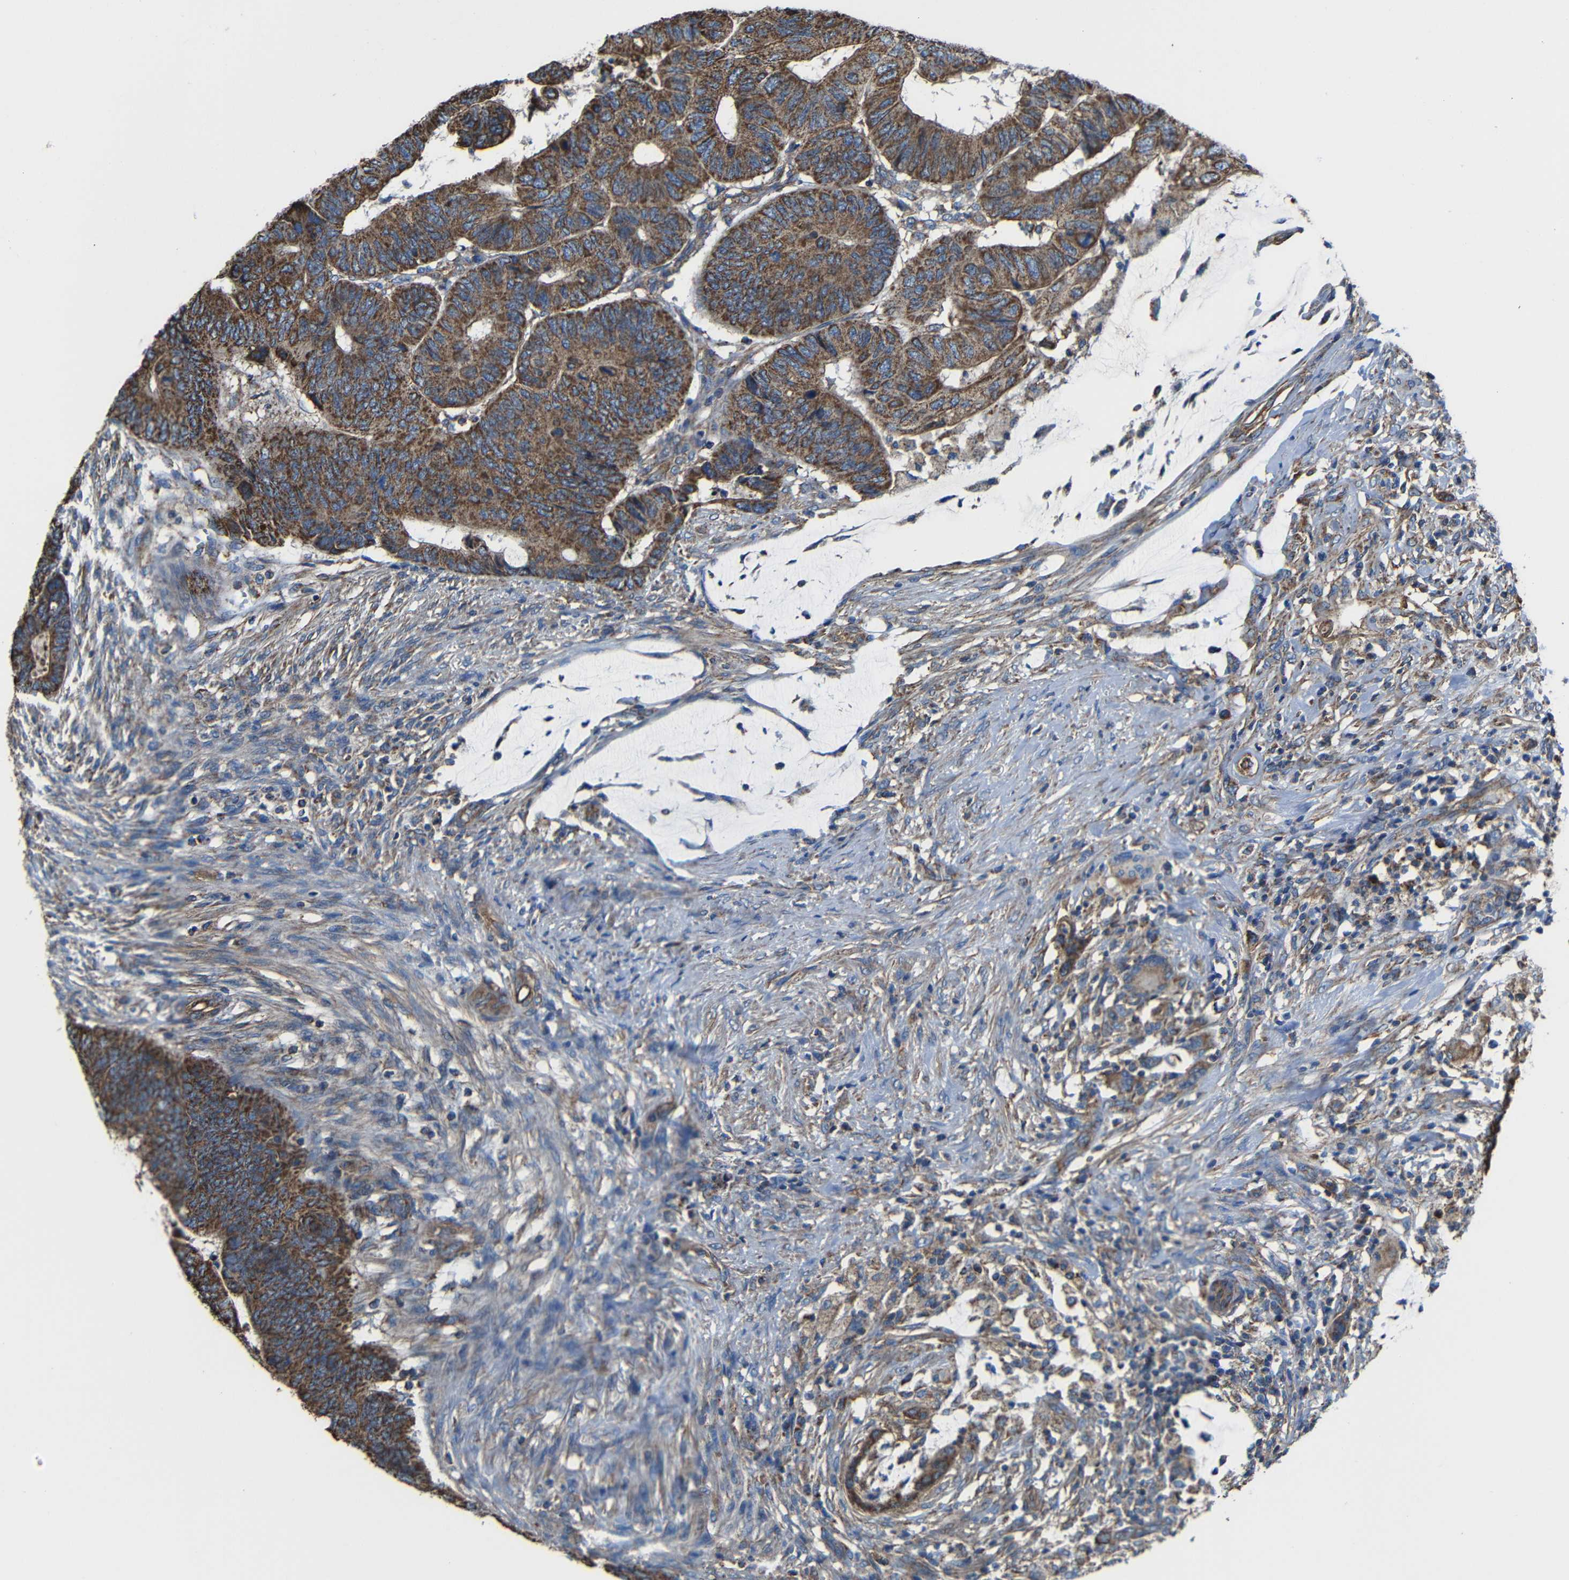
{"staining": {"intensity": "strong", "quantity": ">75%", "location": "cytoplasmic/membranous"}, "tissue": "colorectal cancer", "cell_type": "Tumor cells", "image_type": "cancer", "snomed": [{"axis": "morphology", "description": "Normal tissue, NOS"}, {"axis": "morphology", "description": "Adenocarcinoma, NOS"}, {"axis": "topography", "description": "Rectum"}, {"axis": "topography", "description": "Peripheral nerve tissue"}], "caption": "Adenocarcinoma (colorectal) was stained to show a protein in brown. There is high levels of strong cytoplasmic/membranous positivity in about >75% of tumor cells.", "gene": "INTS6L", "patient": {"sex": "male", "age": 92}}